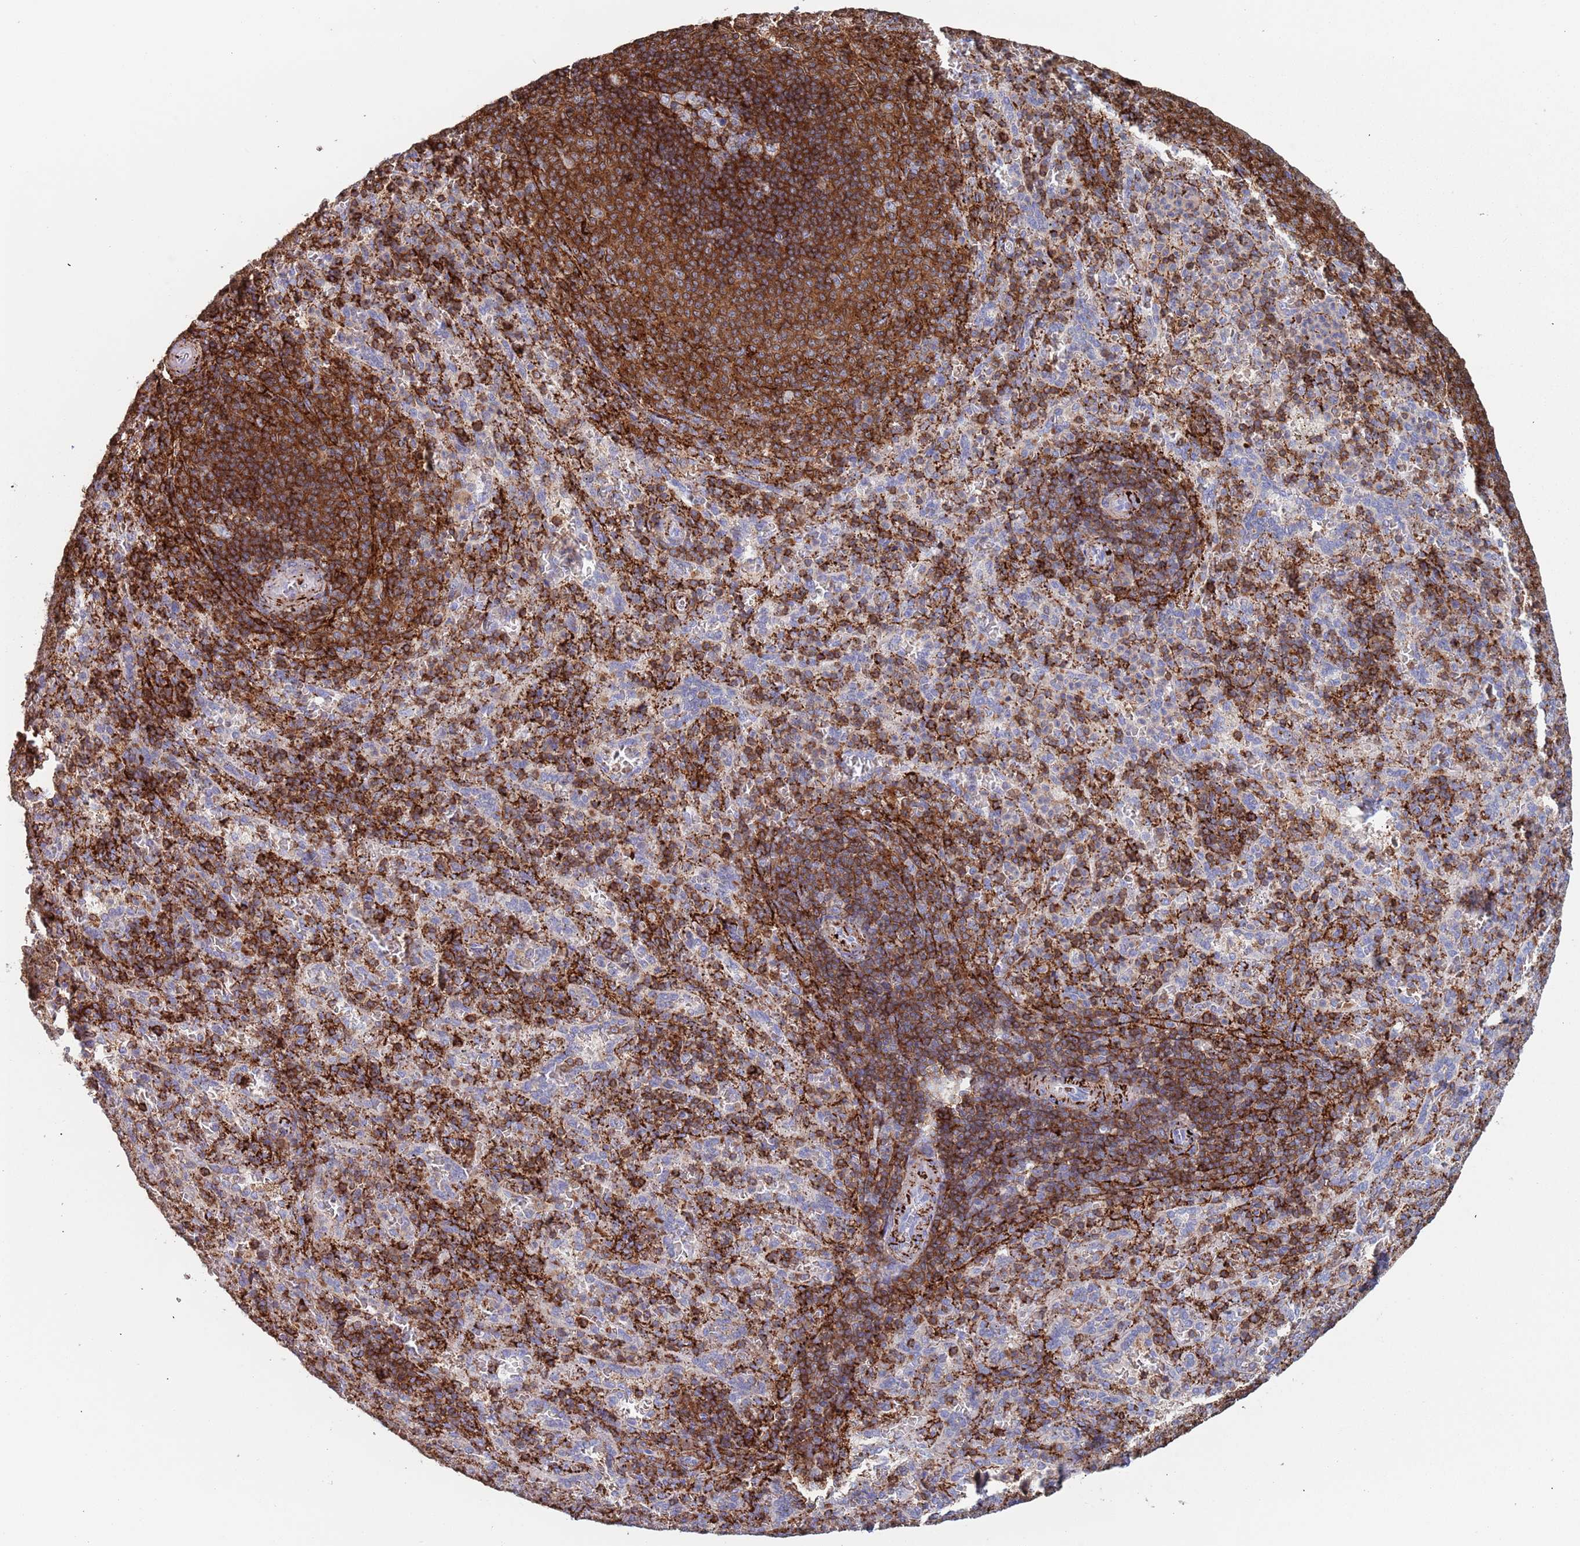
{"staining": {"intensity": "strong", "quantity": "25%-75%", "location": "cytoplasmic/membranous"}, "tissue": "spleen", "cell_type": "Cells in red pulp", "image_type": "normal", "snomed": [{"axis": "morphology", "description": "Normal tissue, NOS"}, {"axis": "topography", "description": "Spleen"}], "caption": "This is an image of immunohistochemistry staining of normal spleen, which shows strong staining in the cytoplasmic/membranous of cells in red pulp.", "gene": "RNF144A", "patient": {"sex": "female", "age": 21}}